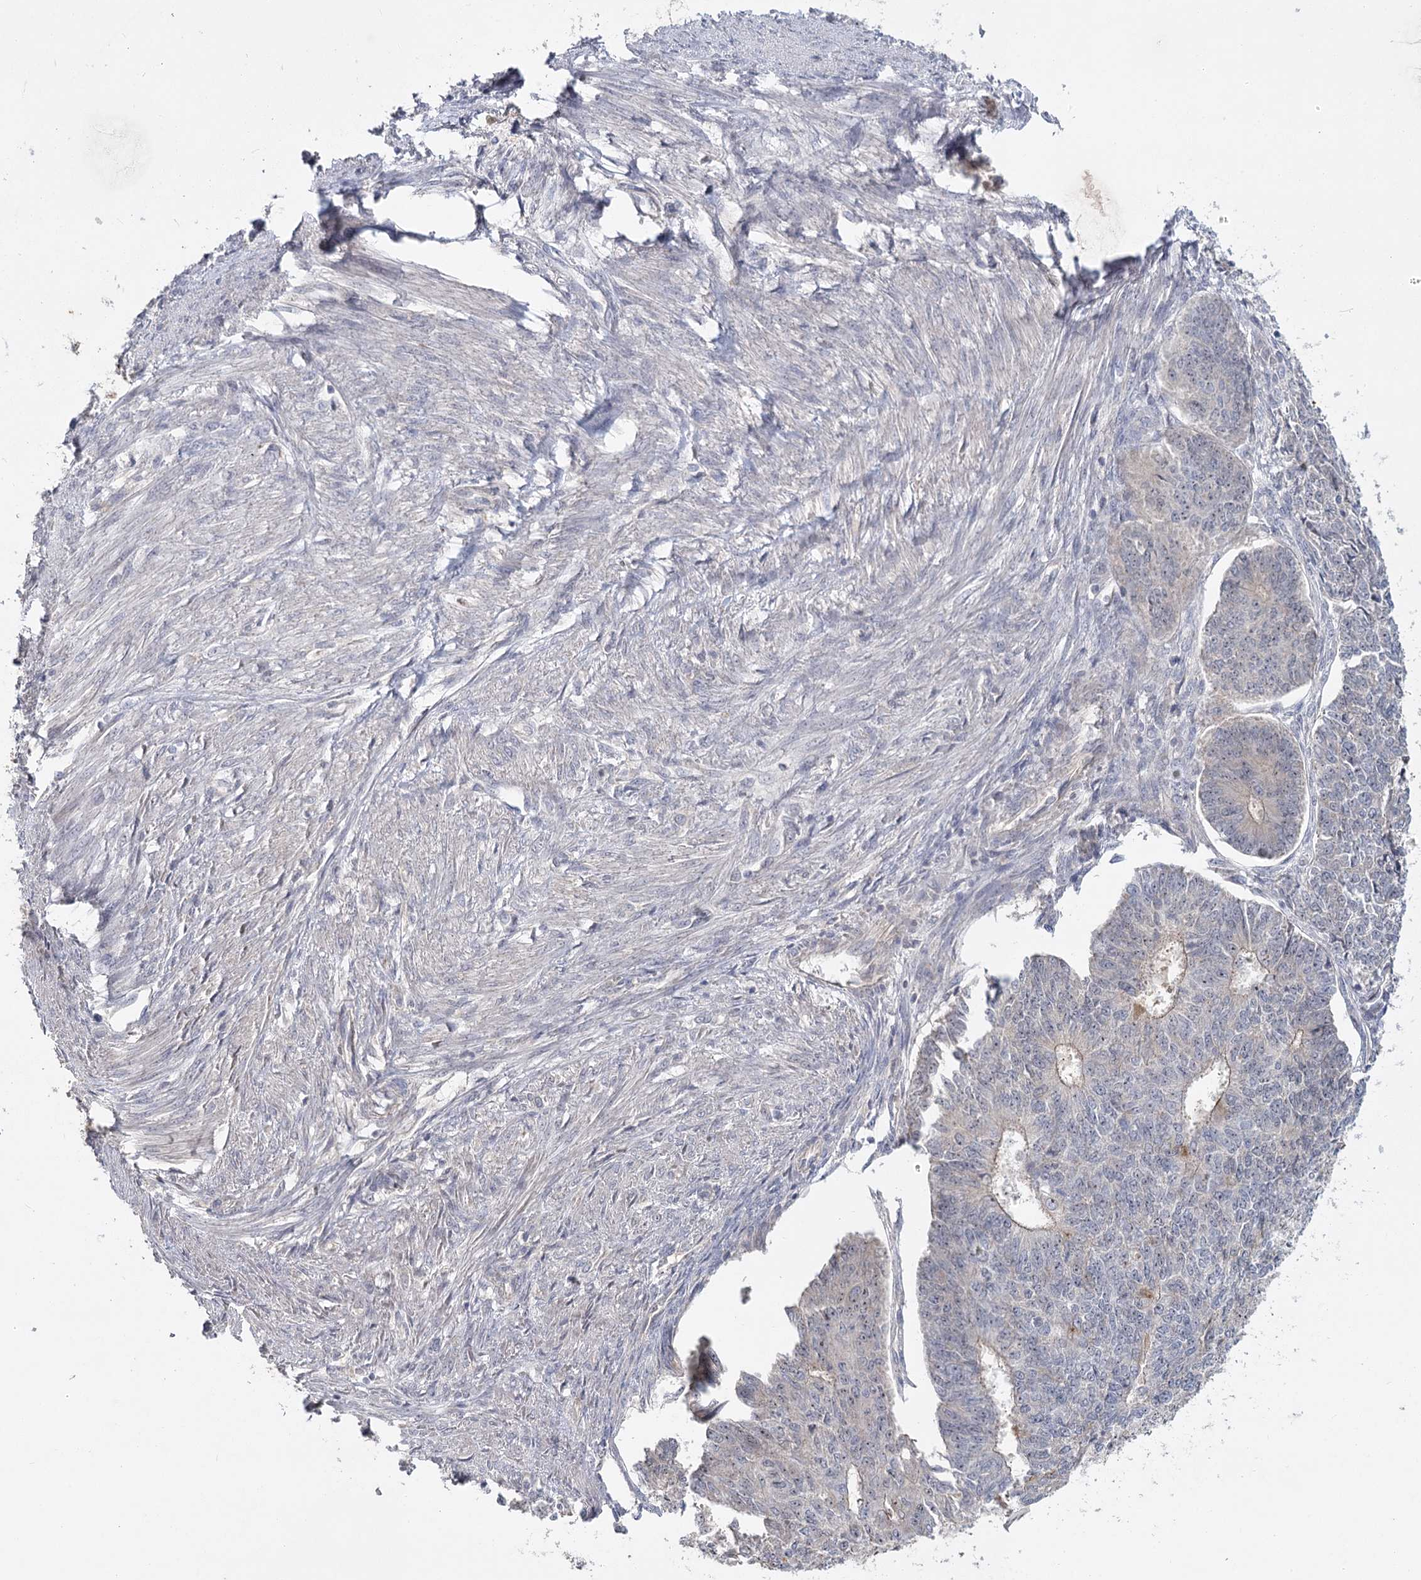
{"staining": {"intensity": "negative", "quantity": "none", "location": "none"}, "tissue": "endometrial cancer", "cell_type": "Tumor cells", "image_type": "cancer", "snomed": [{"axis": "morphology", "description": "Adenocarcinoma, NOS"}, {"axis": "topography", "description": "Endometrium"}], "caption": "Immunohistochemical staining of endometrial cancer (adenocarcinoma) exhibits no significant positivity in tumor cells.", "gene": "ANGPTL5", "patient": {"sex": "female", "age": 32}}